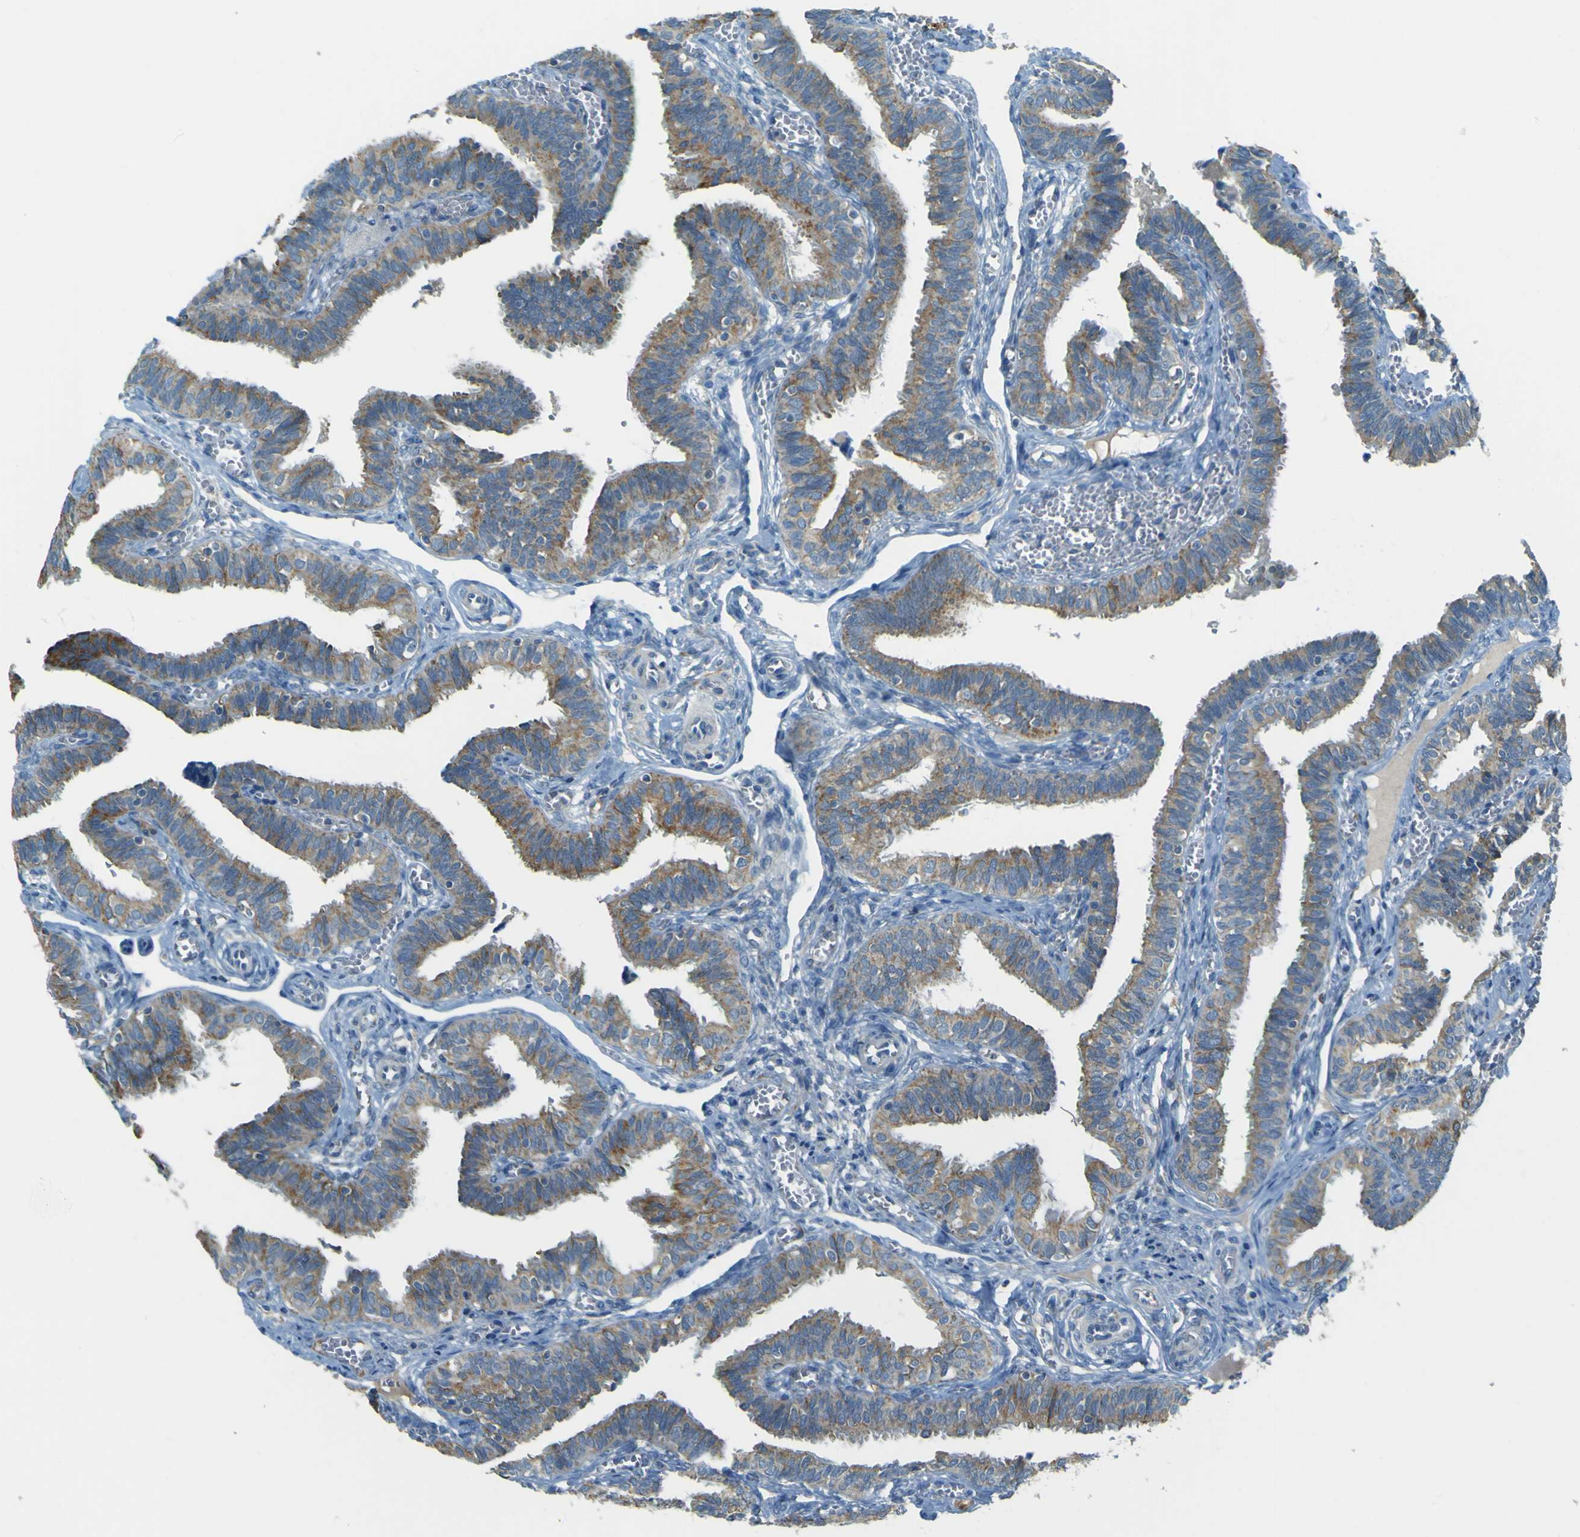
{"staining": {"intensity": "moderate", "quantity": ">75%", "location": "cytoplasmic/membranous"}, "tissue": "fallopian tube", "cell_type": "Glandular cells", "image_type": "normal", "snomed": [{"axis": "morphology", "description": "Normal tissue, NOS"}, {"axis": "topography", "description": "Fallopian tube"}], "caption": "Protein staining demonstrates moderate cytoplasmic/membranous staining in approximately >75% of glandular cells in benign fallopian tube.", "gene": "FKTN", "patient": {"sex": "female", "age": 46}}